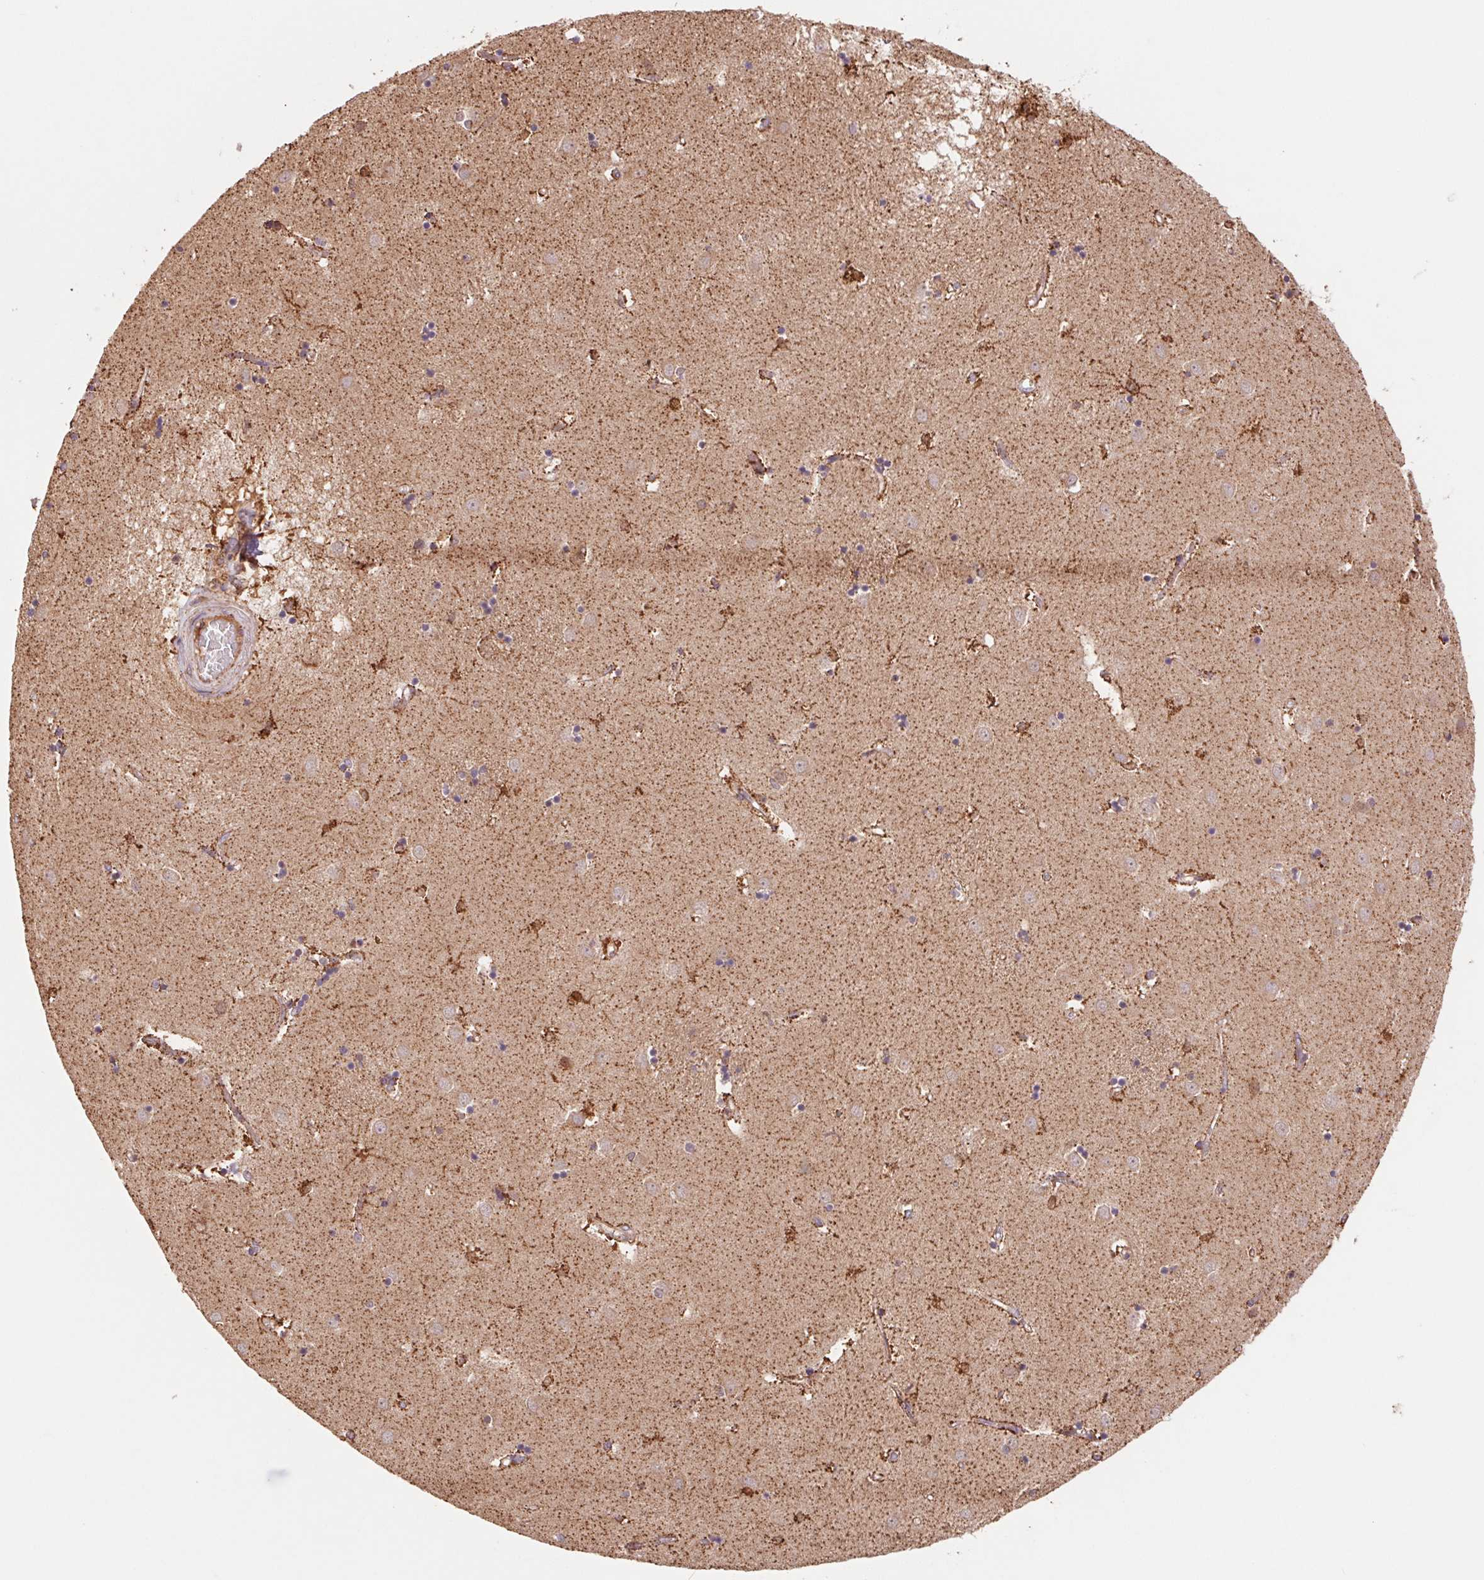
{"staining": {"intensity": "strong", "quantity": ">75%", "location": "cytoplasmic/membranous"}, "tissue": "caudate", "cell_type": "Glial cells", "image_type": "normal", "snomed": [{"axis": "morphology", "description": "Normal tissue, NOS"}, {"axis": "topography", "description": "Lateral ventricle wall"}], "caption": "A micrograph of human caudate stained for a protein displays strong cytoplasmic/membranous brown staining in glial cells.", "gene": "URM1", "patient": {"sex": "male", "age": 54}}